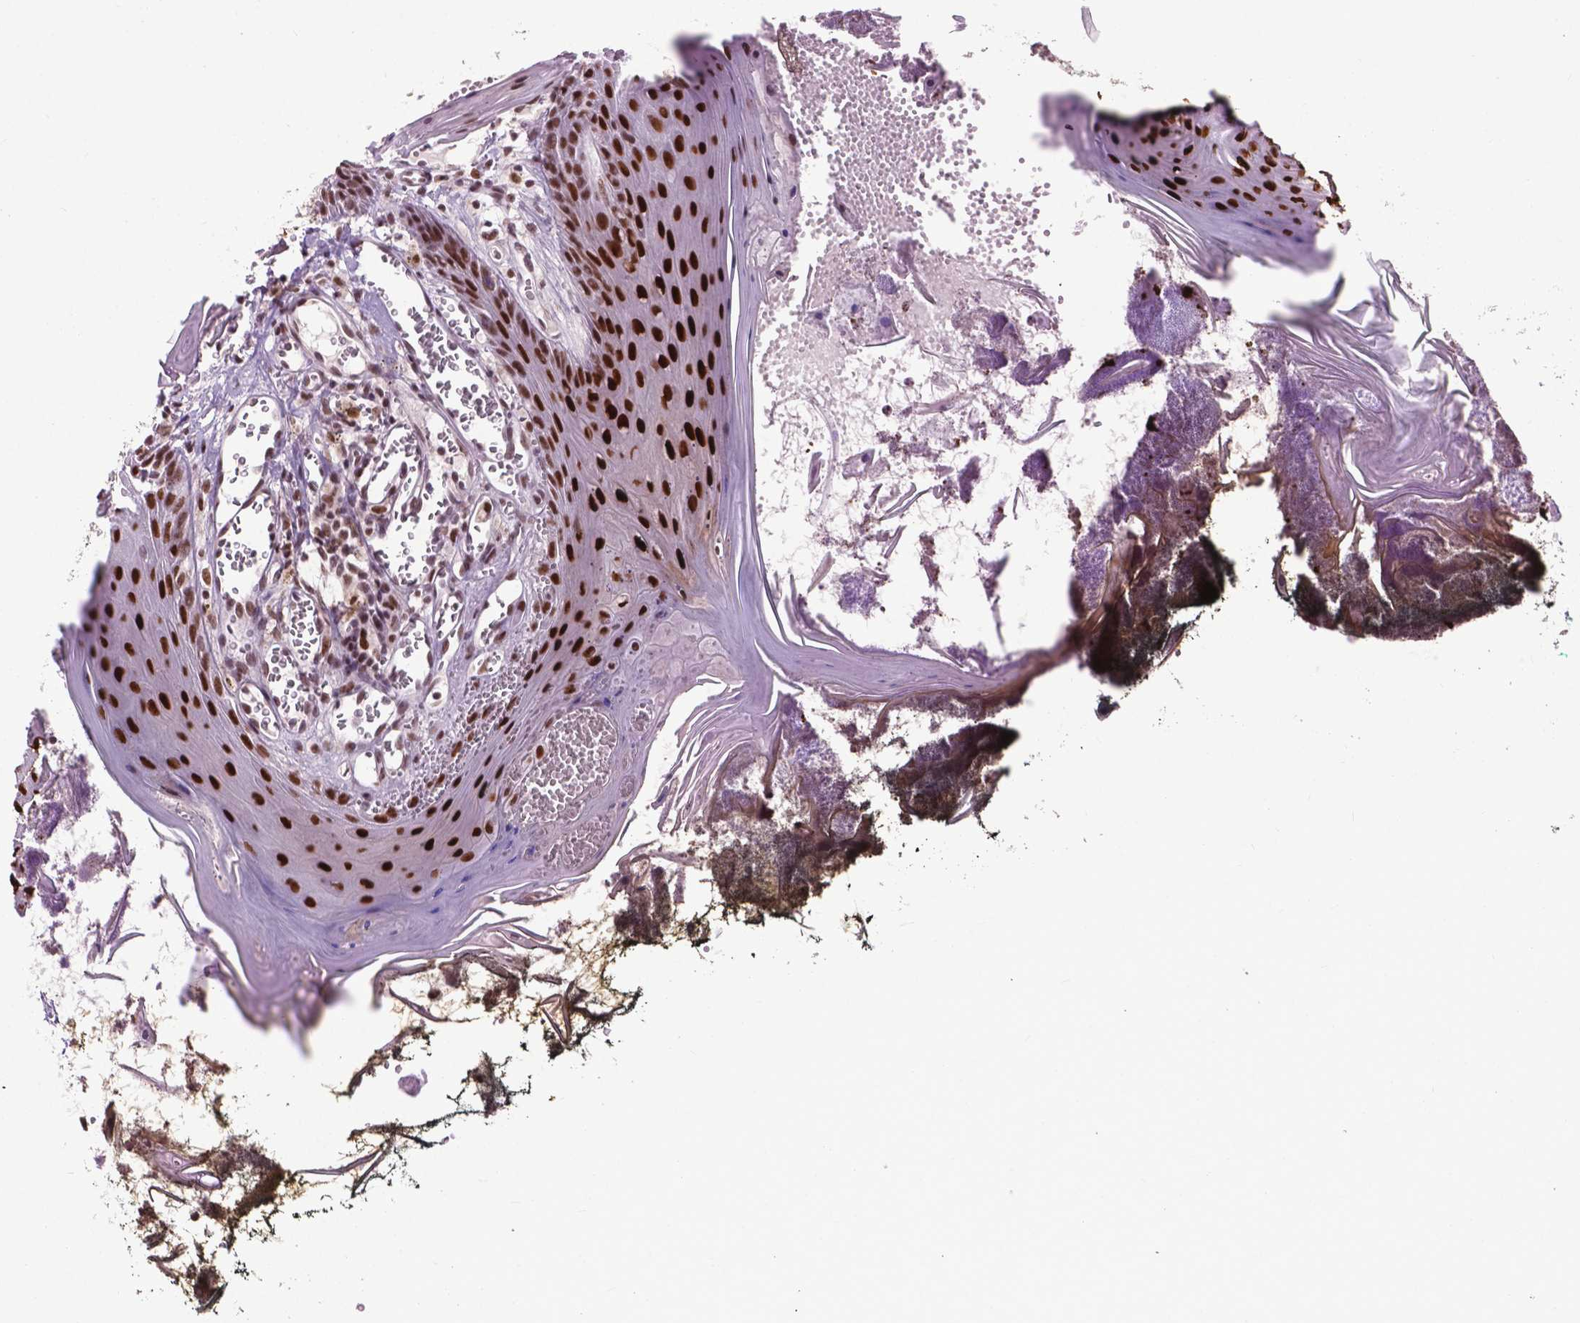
{"staining": {"intensity": "strong", "quantity": ">75%", "location": "nuclear"}, "tissue": "oral mucosa", "cell_type": "Squamous epithelial cells", "image_type": "normal", "snomed": [{"axis": "morphology", "description": "Normal tissue, NOS"}, {"axis": "topography", "description": "Oral tissue"}], "caption": "Strong nuclear protein staining is appreciated in approximately >75% of squamous epithelial cells in oral mucosa. (IHC, brightfield microscopy, high magnification).", "gene": "EAF1", "patient": {"sex": "male", "age": 9}}